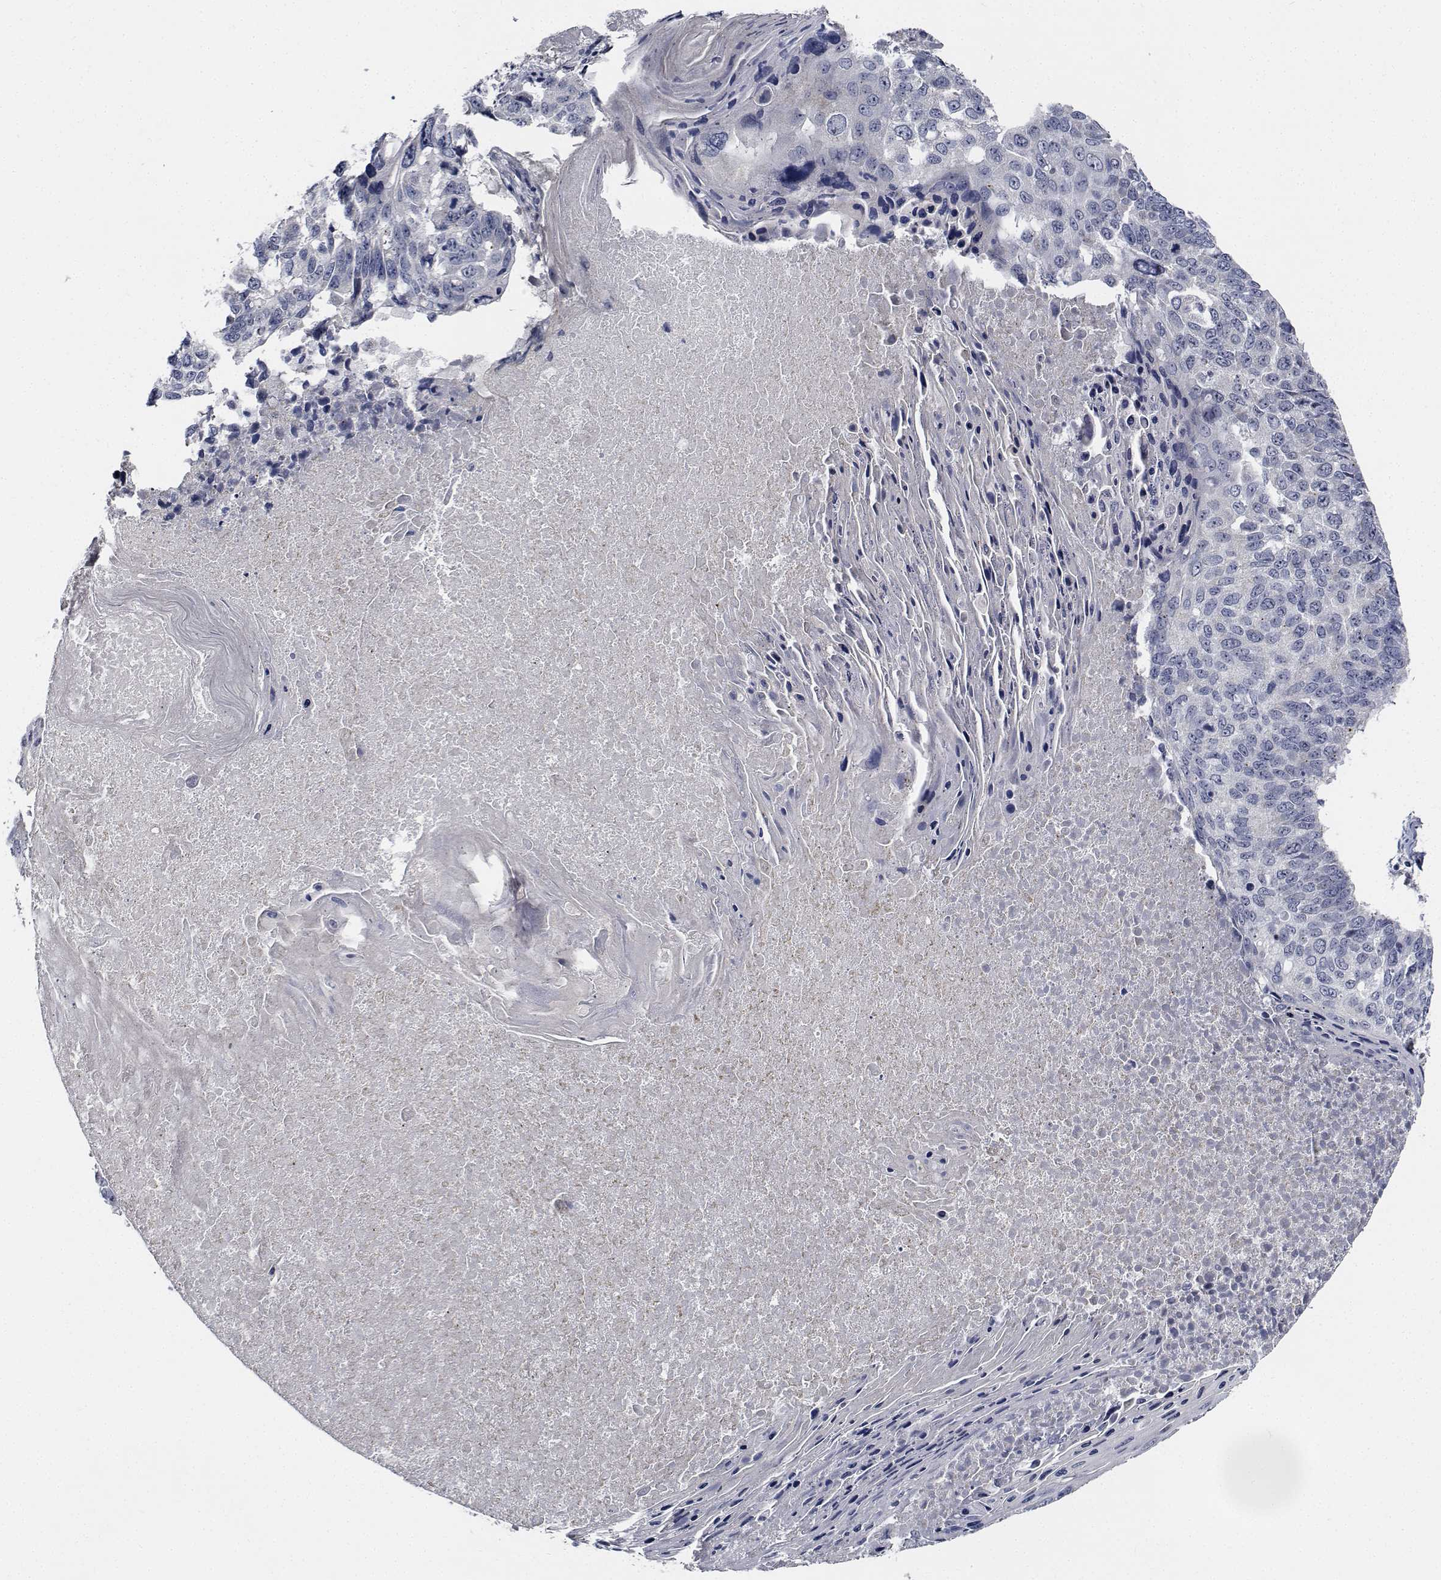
{"staining": {"intensity": "negative", "quantity": "none", "location": "none"}, "tissue": "lung cancer", "cell_type": "Tumor cells", "image_type": "cancer", "snomed": [{"axis": "morphology", "description": "Squamous cell carcinoma, NOS"}, {"axis": "topography", "description": "Lung"}], "caption": "An image of human squamous cell carcinoma (lung) is negative for staining in tumor cells.", "gene": "NVL", "patient": {"sex": "male", "age": 73}}